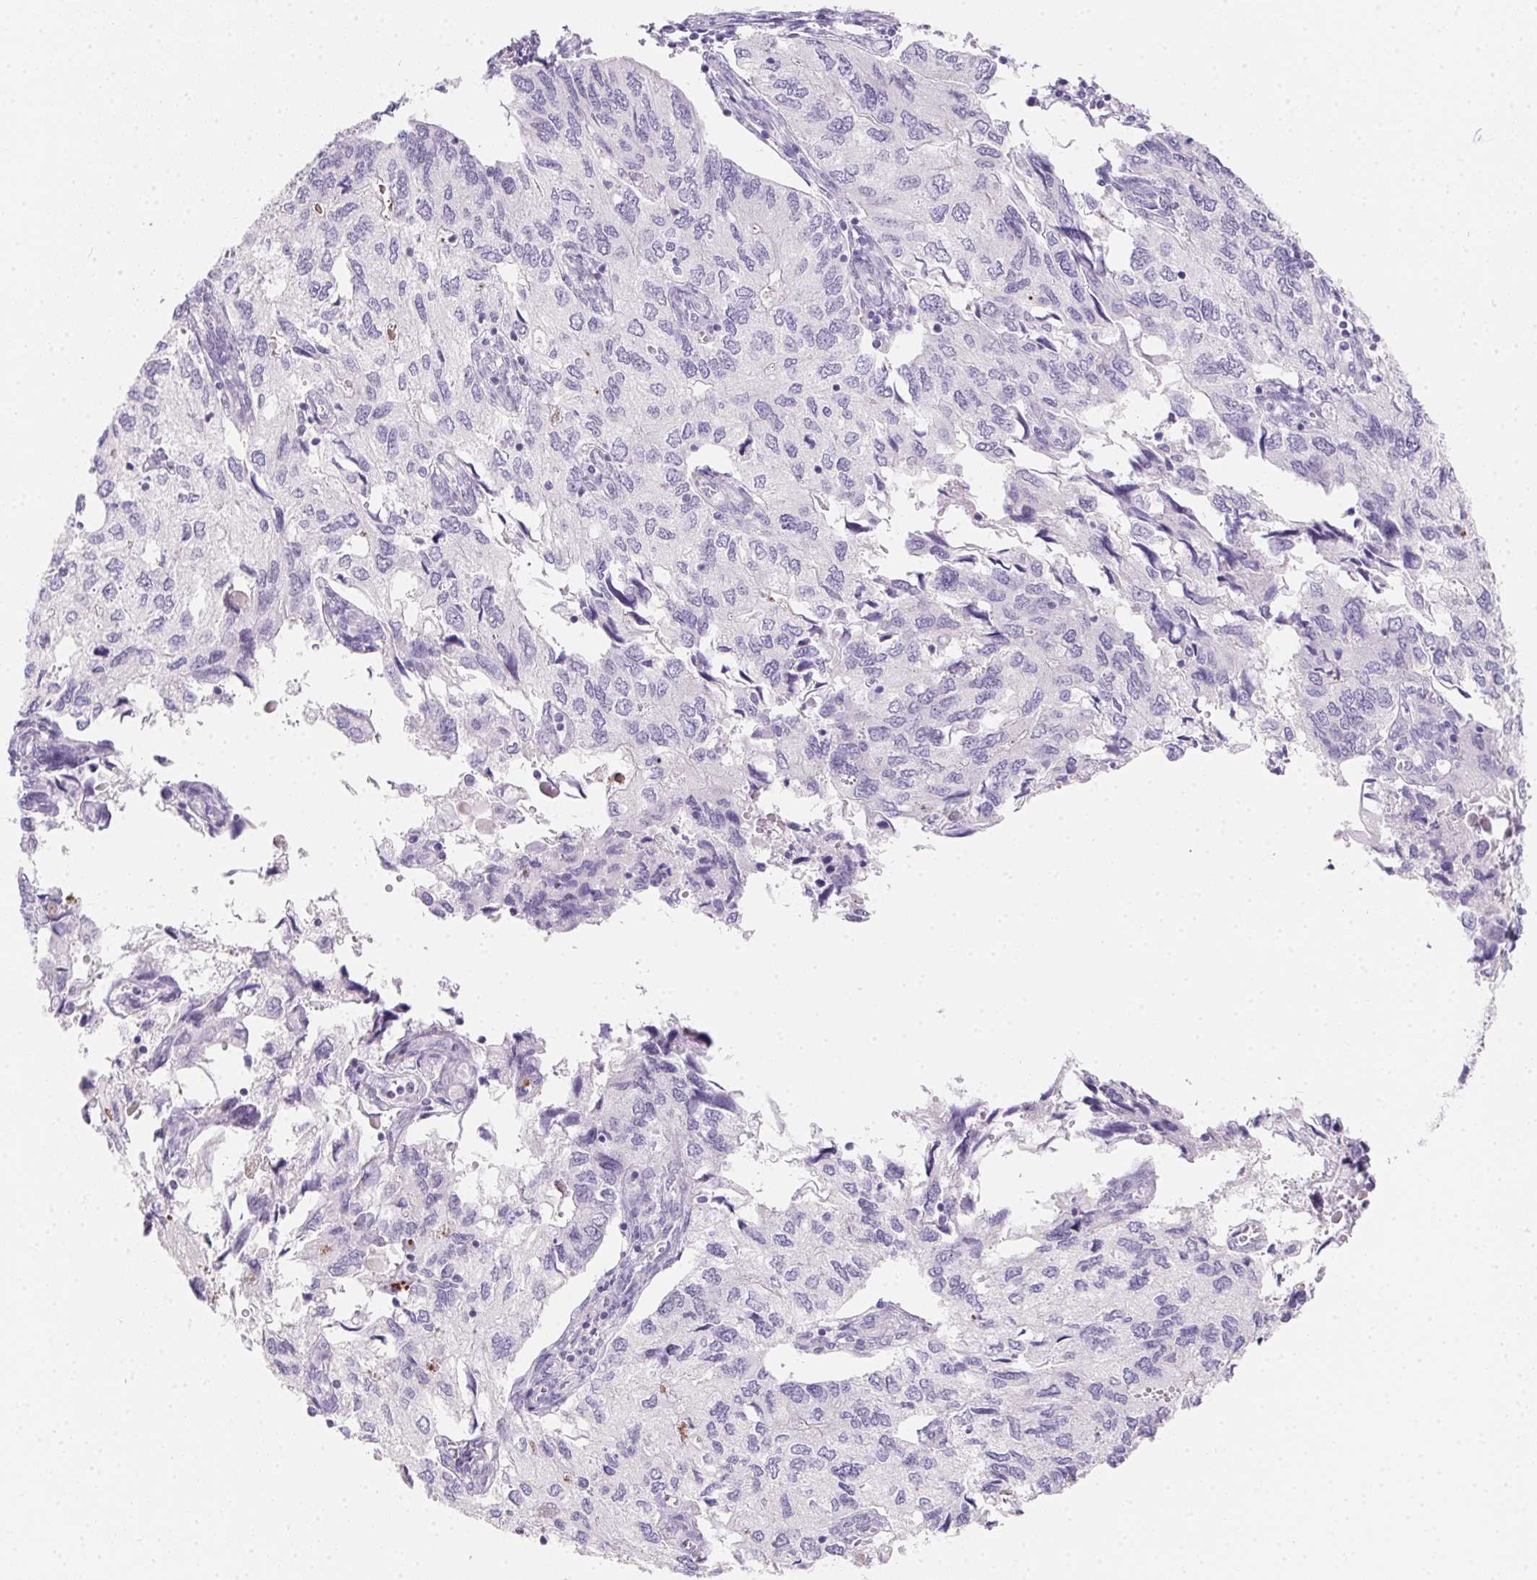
{"staining": {"intensity": "negative", "quantity": "none", "location": "none"}, "tissue": "endometrial cancer", "cell_type": "Tumor cells", "image_type": "cancer", "snomed": [{"axis": "morphology", "description": "Carcinoma, NOS"}, {"axis": "topography", "description": "Uterus"}], "caption": "Tumor cells show no significant expression in carcinoma (endometrial).", "gene": "MYL4", "patient": {"sex": "female", "age": 76}}